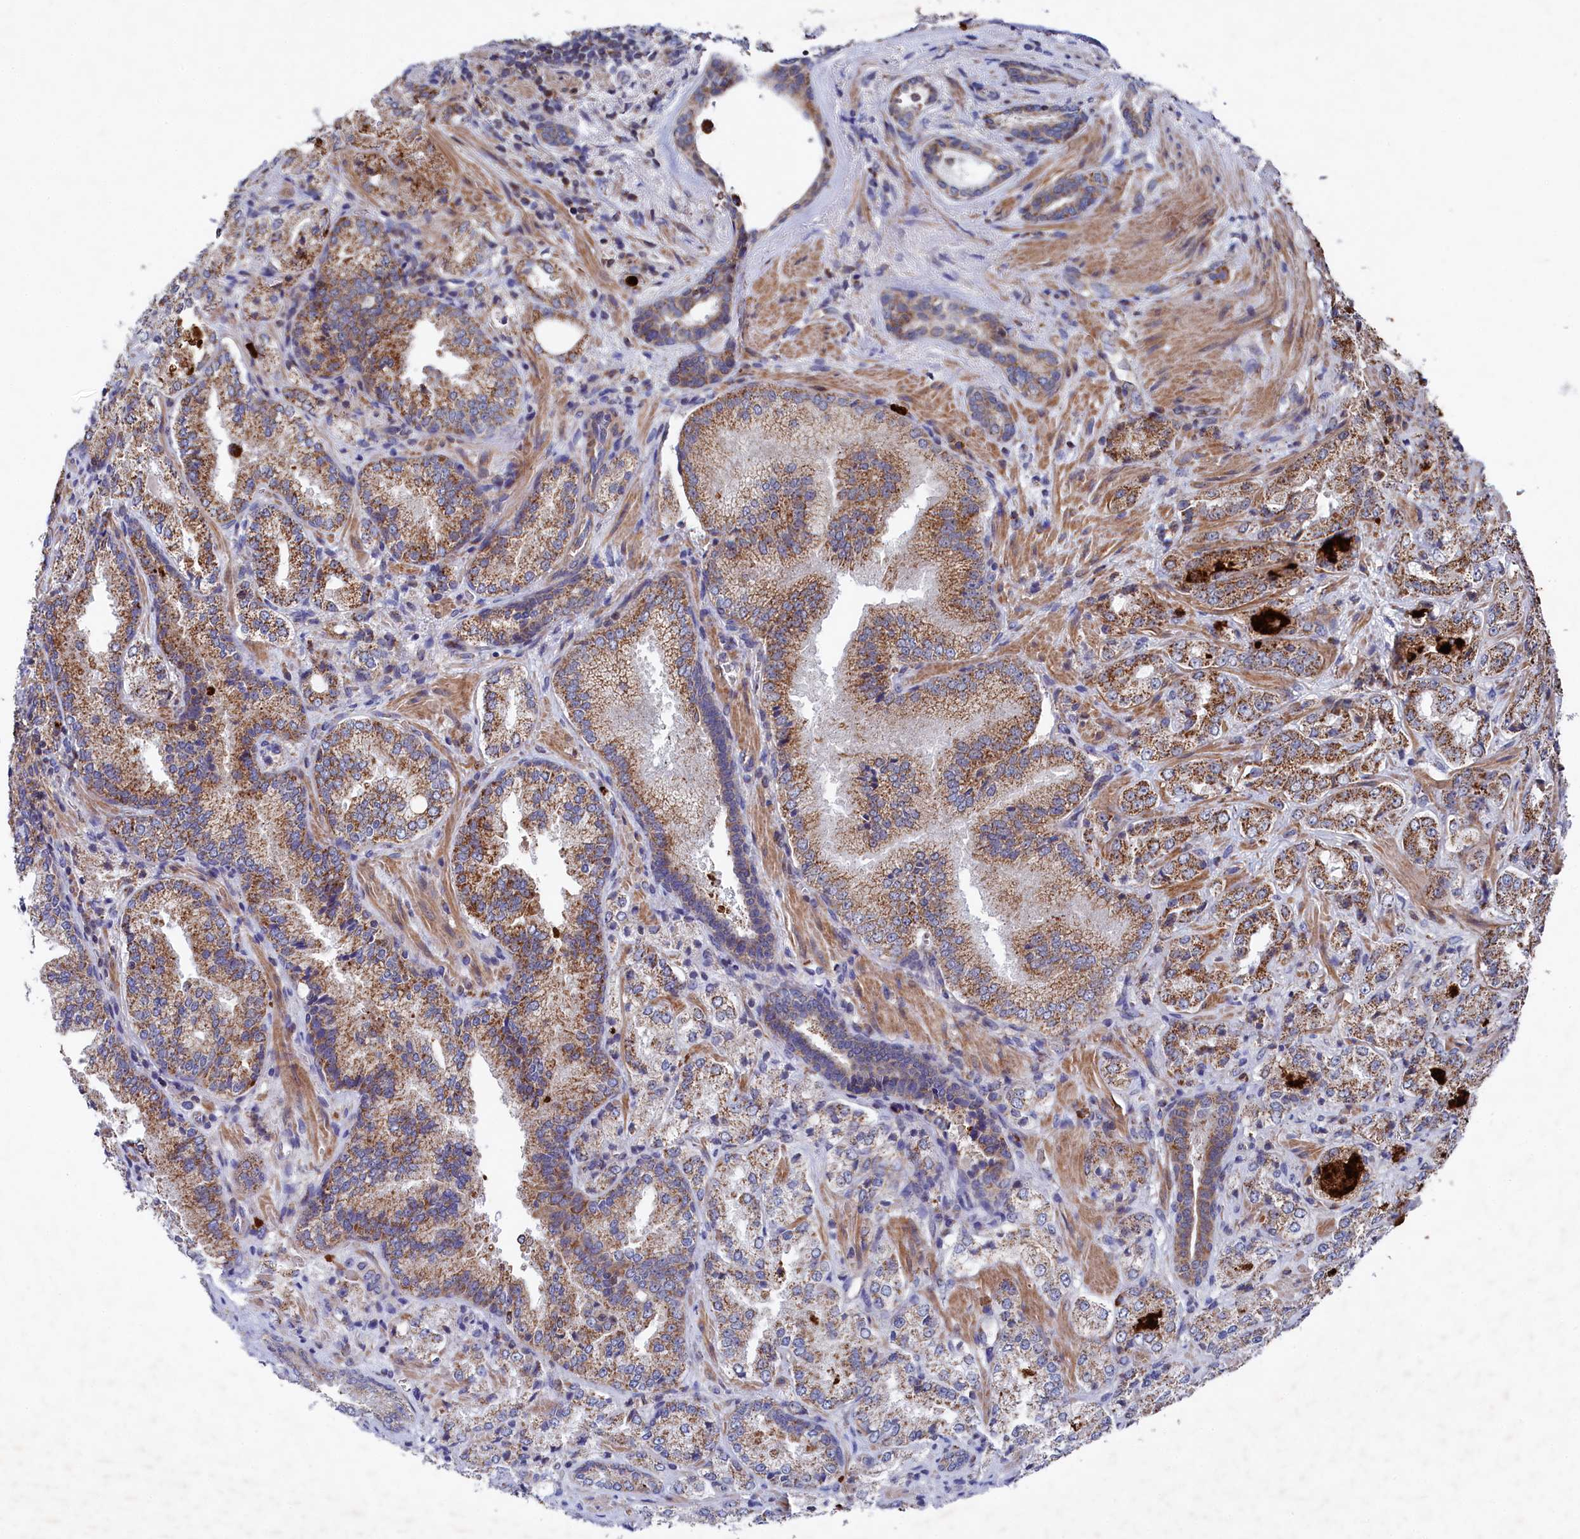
{"staining": {"intensity": "strong", "quantity": ">75%", "location": "cytoplasmic/membranous"}, "tissue": "prostate cancer", "cell_type": "Tumor cells", "image_type": "cancer", "snomed": [{"axis": "morphology", "description": "Adenocarcinoma, Low grade"}, {"axis": "topography", "description": "Prostate"}], "caption": "Brown immunohistochemical staining in human low-grade adenocarcinoma (prostate) reveals strong cytoplasmic/membranous expression in about >75% of tumor cells. (DAB (3,3'-diaminobenzidine) = brown stain, brightfield microscopy at high magnification).", "gene": "CHCHD1", "patient": {"sex": "male", "age": 74}}